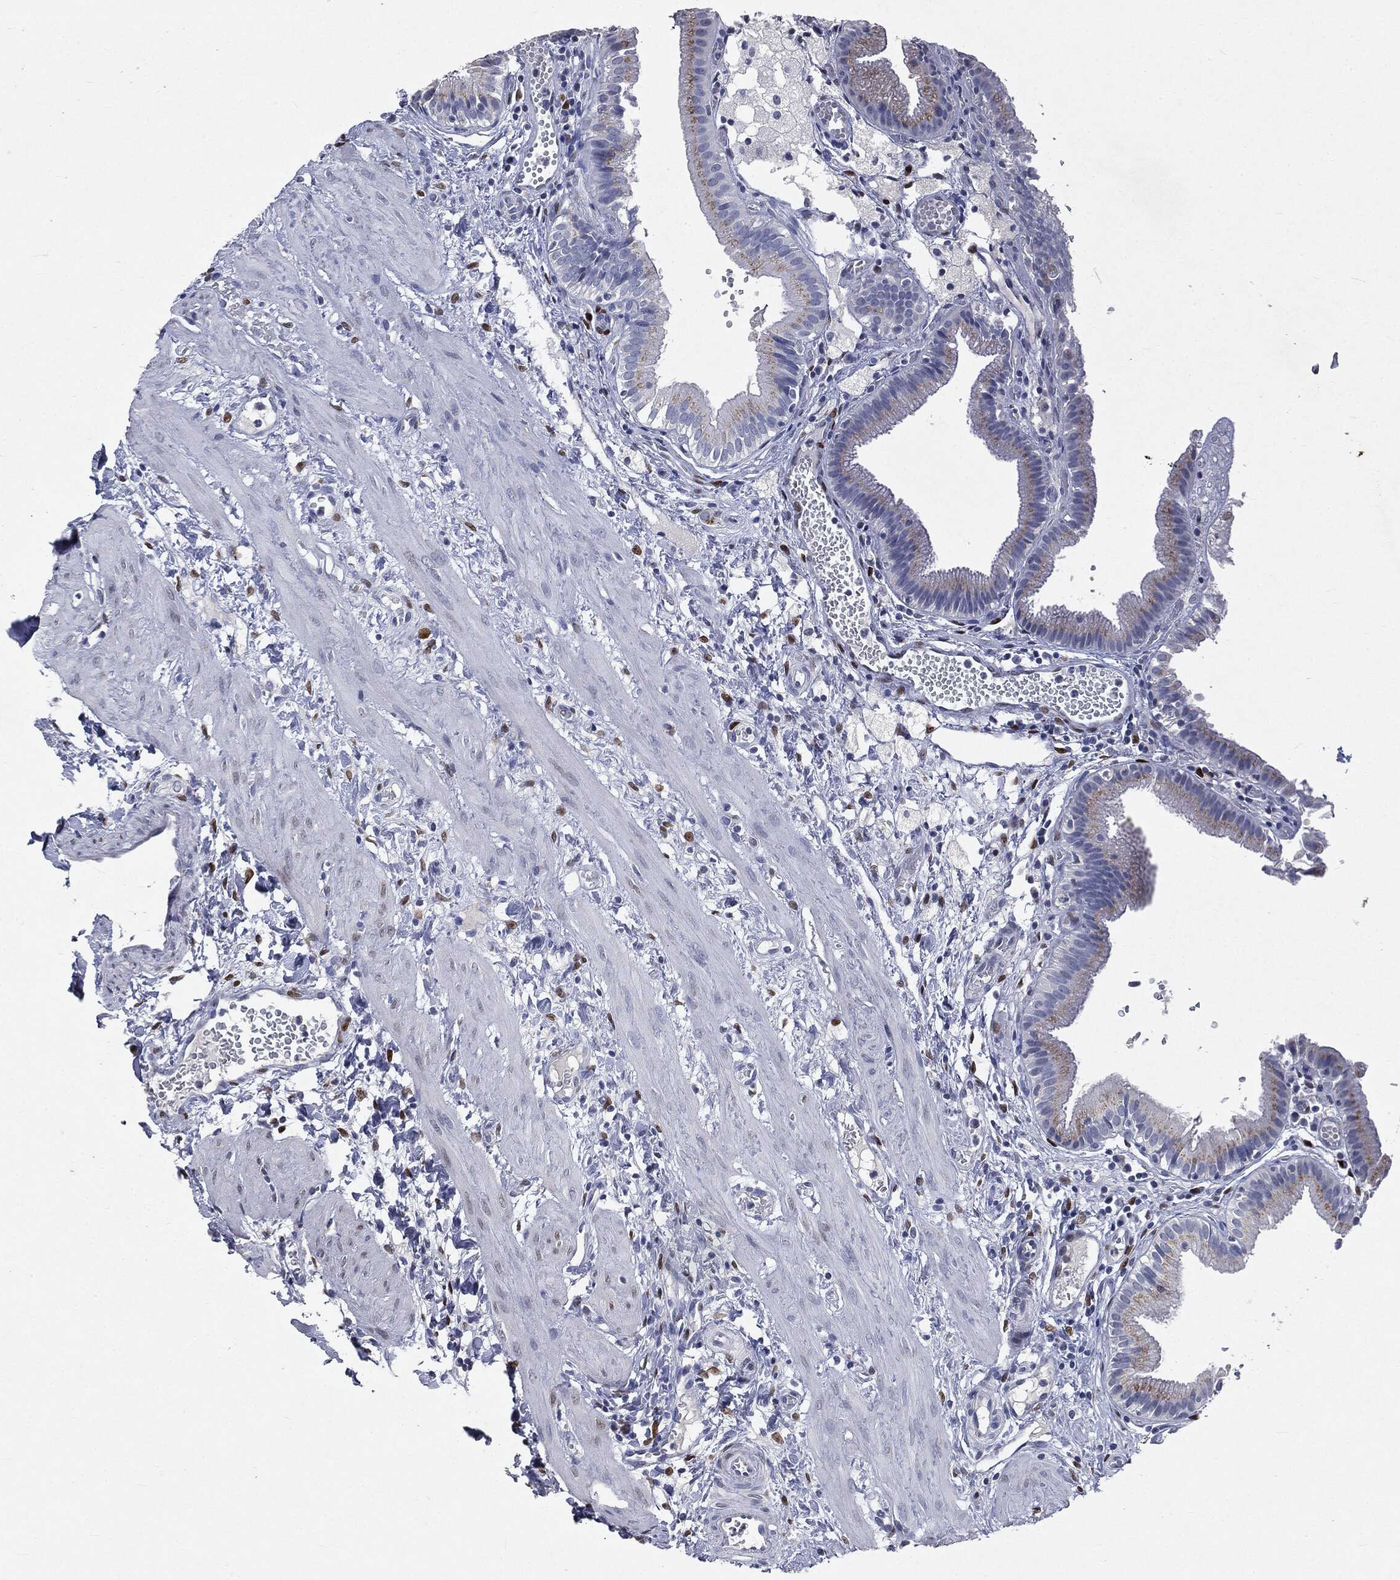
{"staining": {"intensity": "moderate", "quantity": "<25%", "location": "cytoplasmic/membranous"}, "tissue": "gallbladder", "cell_type": "Glandular cells", "image_type": "normal", "snomed": [{"axis": "morphology", "description": "Normal tissue, NOS"}, {"axis": "topography", "description": "Gallbladder"}], "caption": "The histopathology image reveals immunohistochemical staining of unremarkable gallbladder. There is moderate cytoplasmic/membranous staining is identified in approximately <25% of glandular cells.", "gene": "CASD1", "patient": {"sex": "female", "age": 24}}